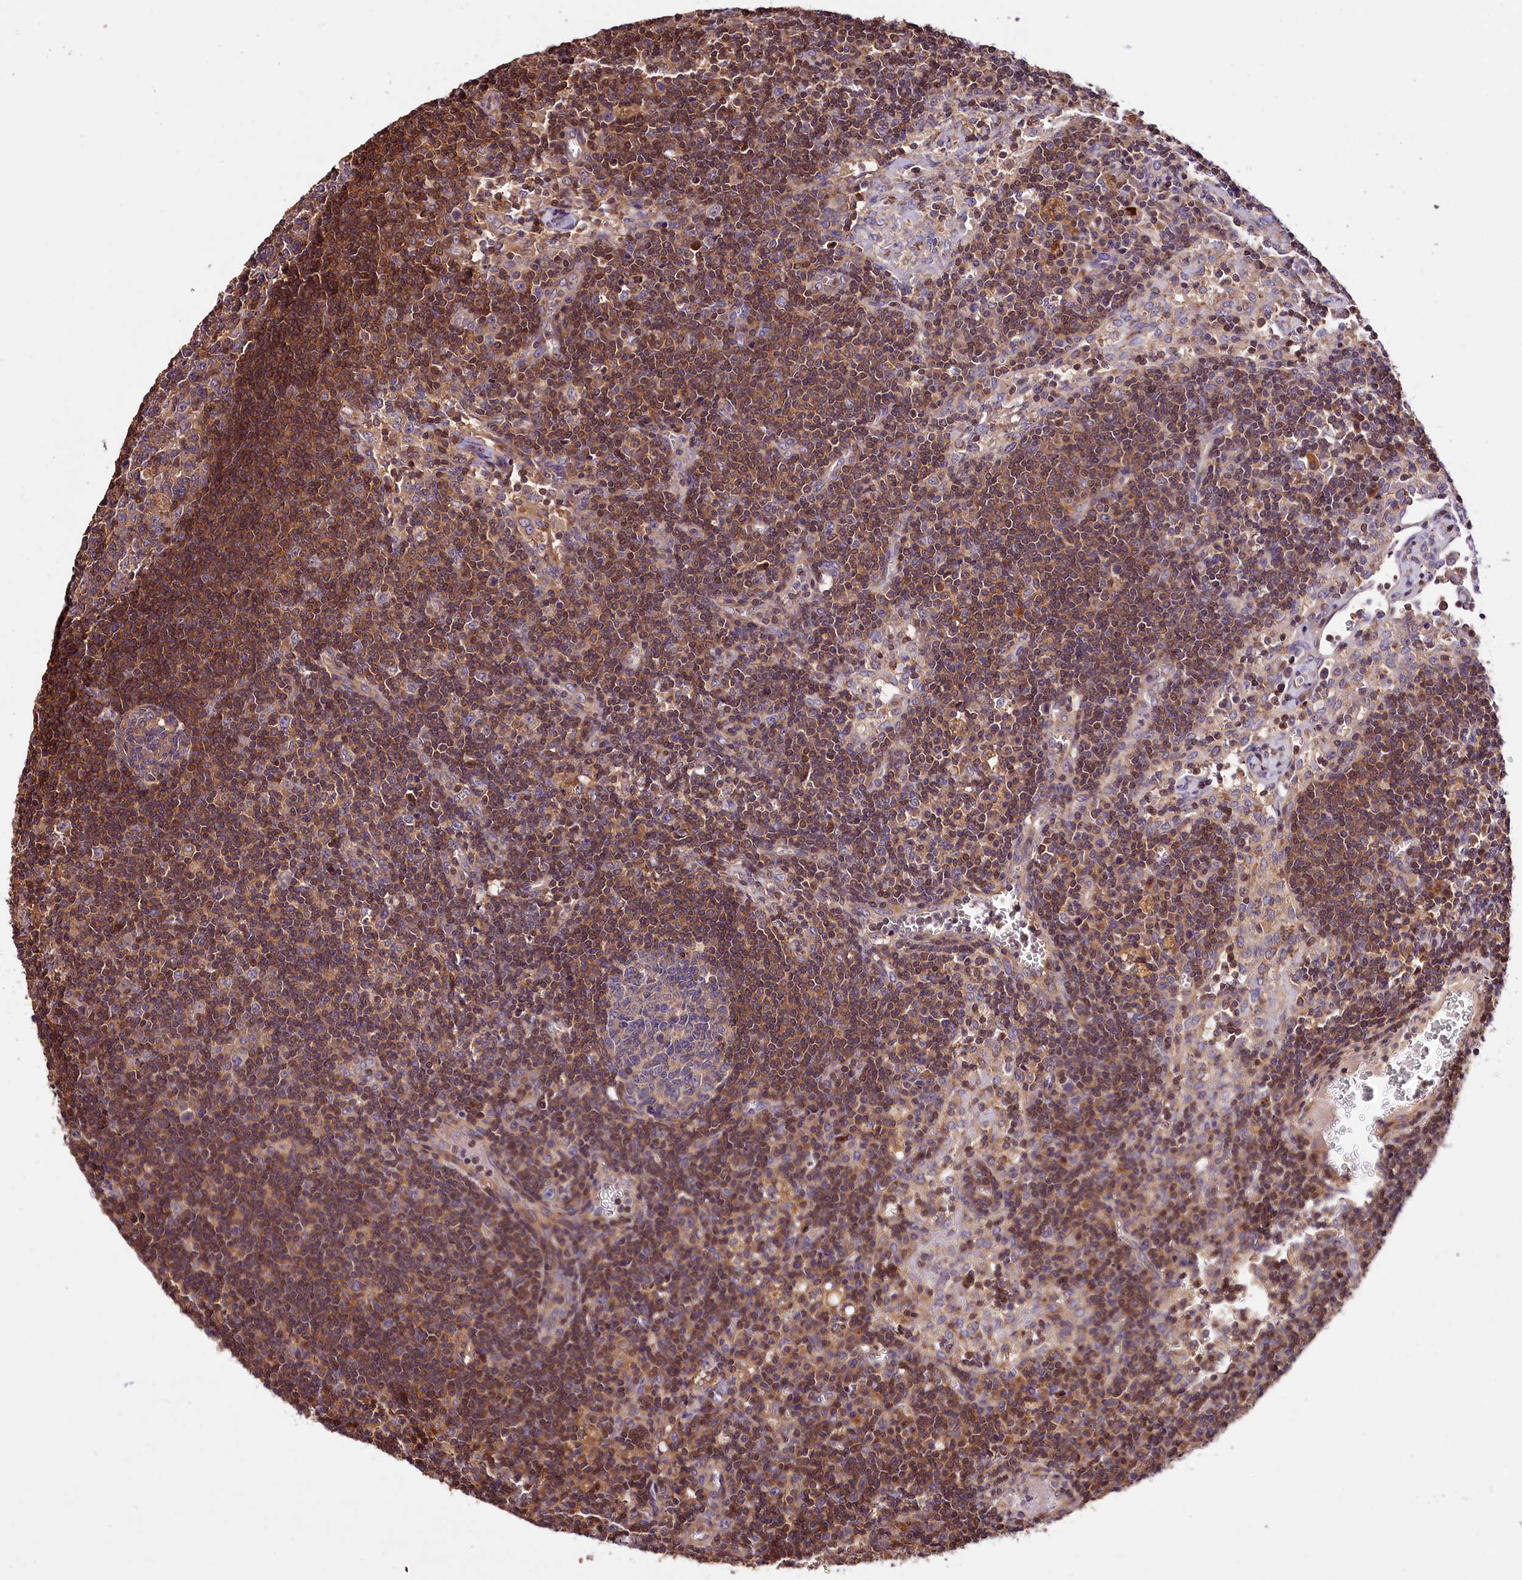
{"staining": {"intensity": "weak", "quantity": "<25%", "location": "cytoplasmic/membranous"}, "tissue": "lymph node", "cell_type": "Germinal center cells", "image_type": "normal", "snomed": [{"axis": "morphology", "description": "Normal tissue, NOS"}, {"axis": "topography", "description": "Lymph node"}], "caption": "Immunohistochemical staining of normal lymph node demonstrates no significant positivity in germinal center cells.", "gene": "KPTN", "patient": {"sex": "male", "age": 58}}